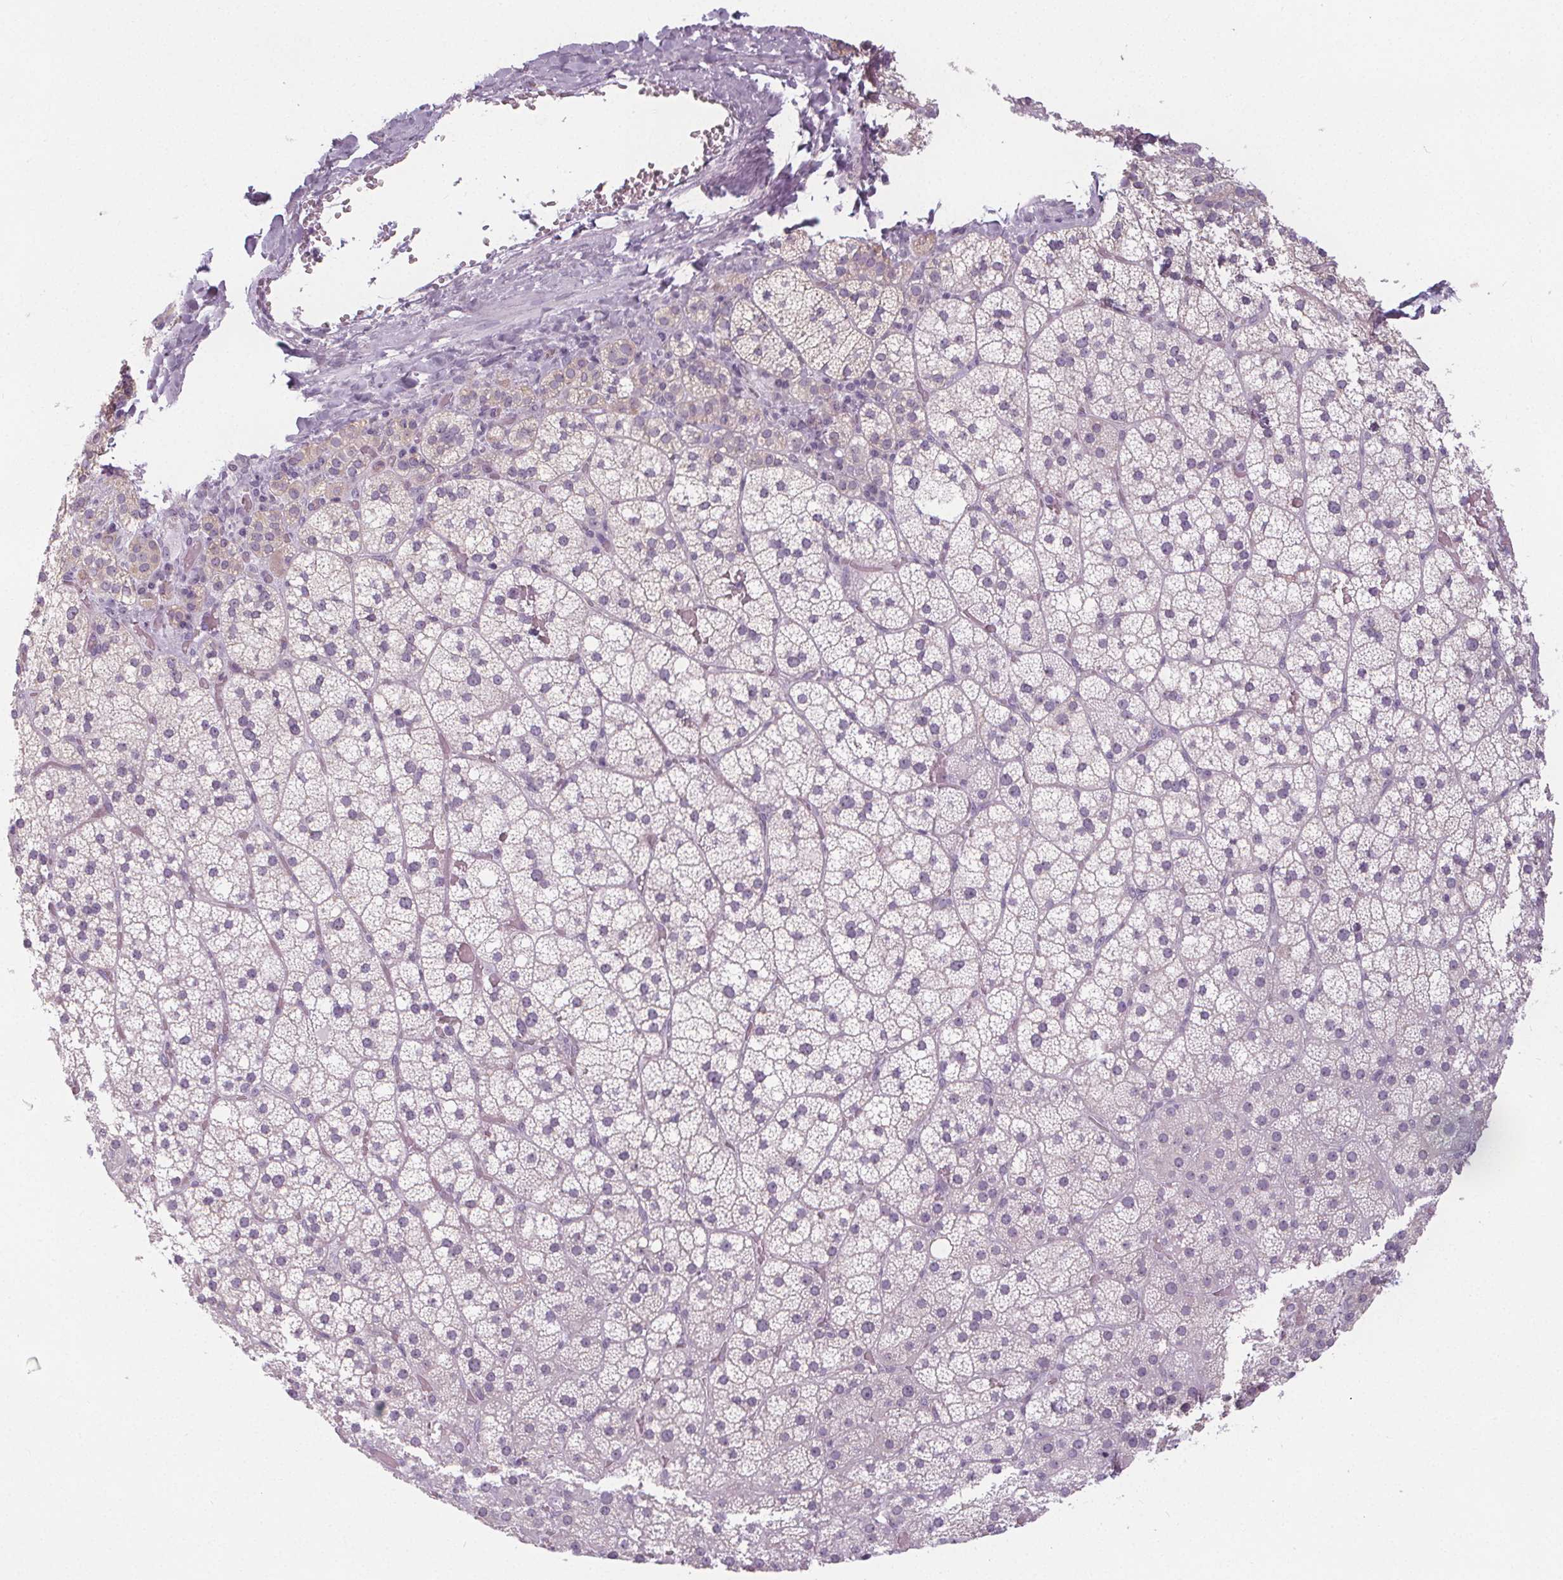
{"staining": {"intensity": "weak", "quantity": "<25%", "location": "nuclear"}, "tissue": "adrenal gland", "cell_type": "Glandular cells", "image_type": "normal", "snomed": [{"axis": "morphology", "description": "Normal tissue, NOS"}, {"axis": "topography", "description": "Adrenal gland"}], "caption": "Image shows no significant protein expression in glandular cells of benign adrenal gland. Nuclei are stained in blue.", "gene": "NOLC1", "patient": {"sex": "male", "age": 53}}